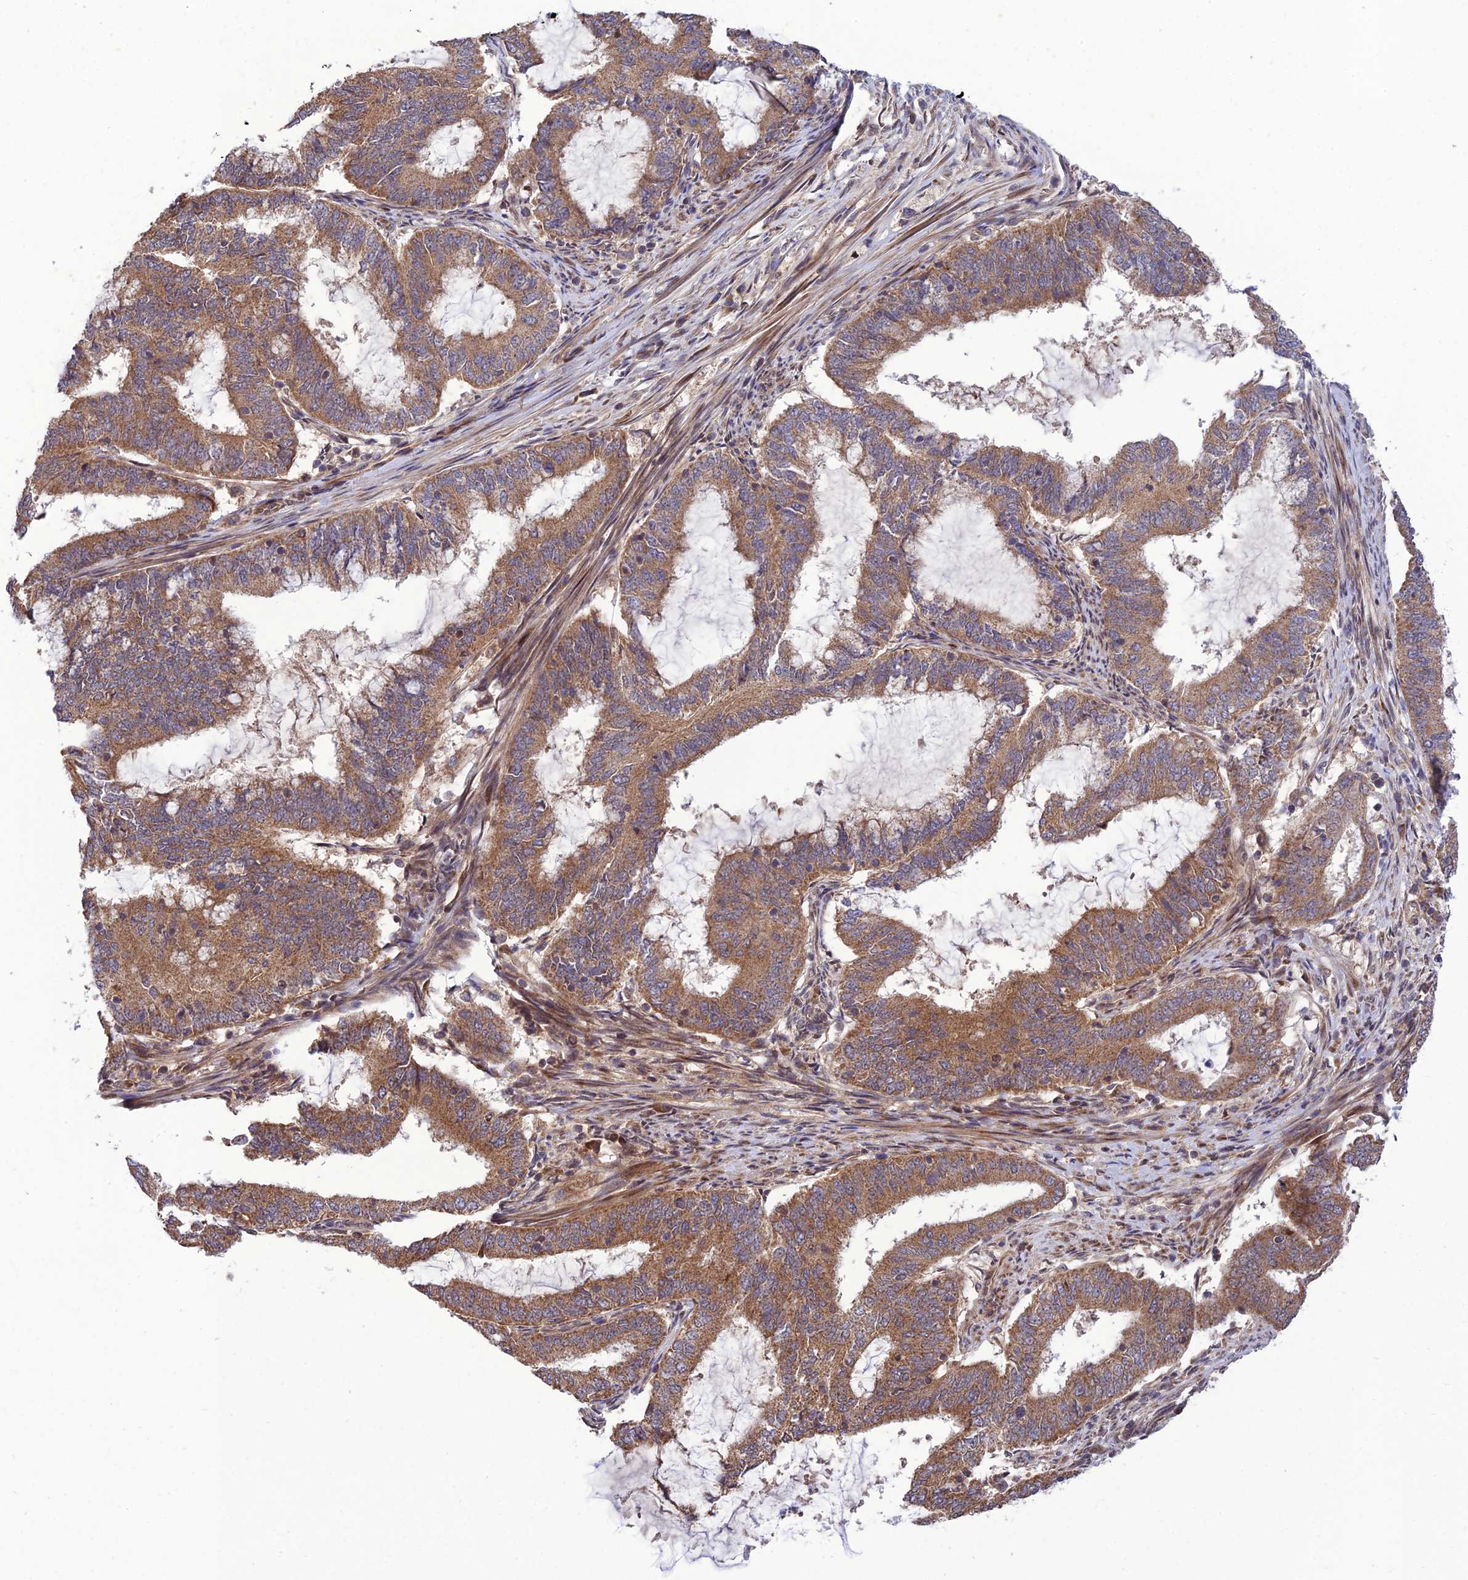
{"staining": {"intensity": "moderate", "quantity": ">75%", "location": "cytoplasmic/membranous"}, "tissue": "endometrial cancer", "cell_type": "Tumor cells", "image_type": "cancer", "snomed": [{"axis": "morphology", "description": "Adenocarcinoma, NOS"}, {"axis": "topography", "description": "Endometrium"}], "caption": "Immunohistochemical staining of endometrial cancer (adenocarcinoma) demonstrates moderate cytoplasmic/membranous protein expression in about >75% of tumor cells.", "gene": "PLEKHG2", "patient": {"sex": "female", "age": 51}}